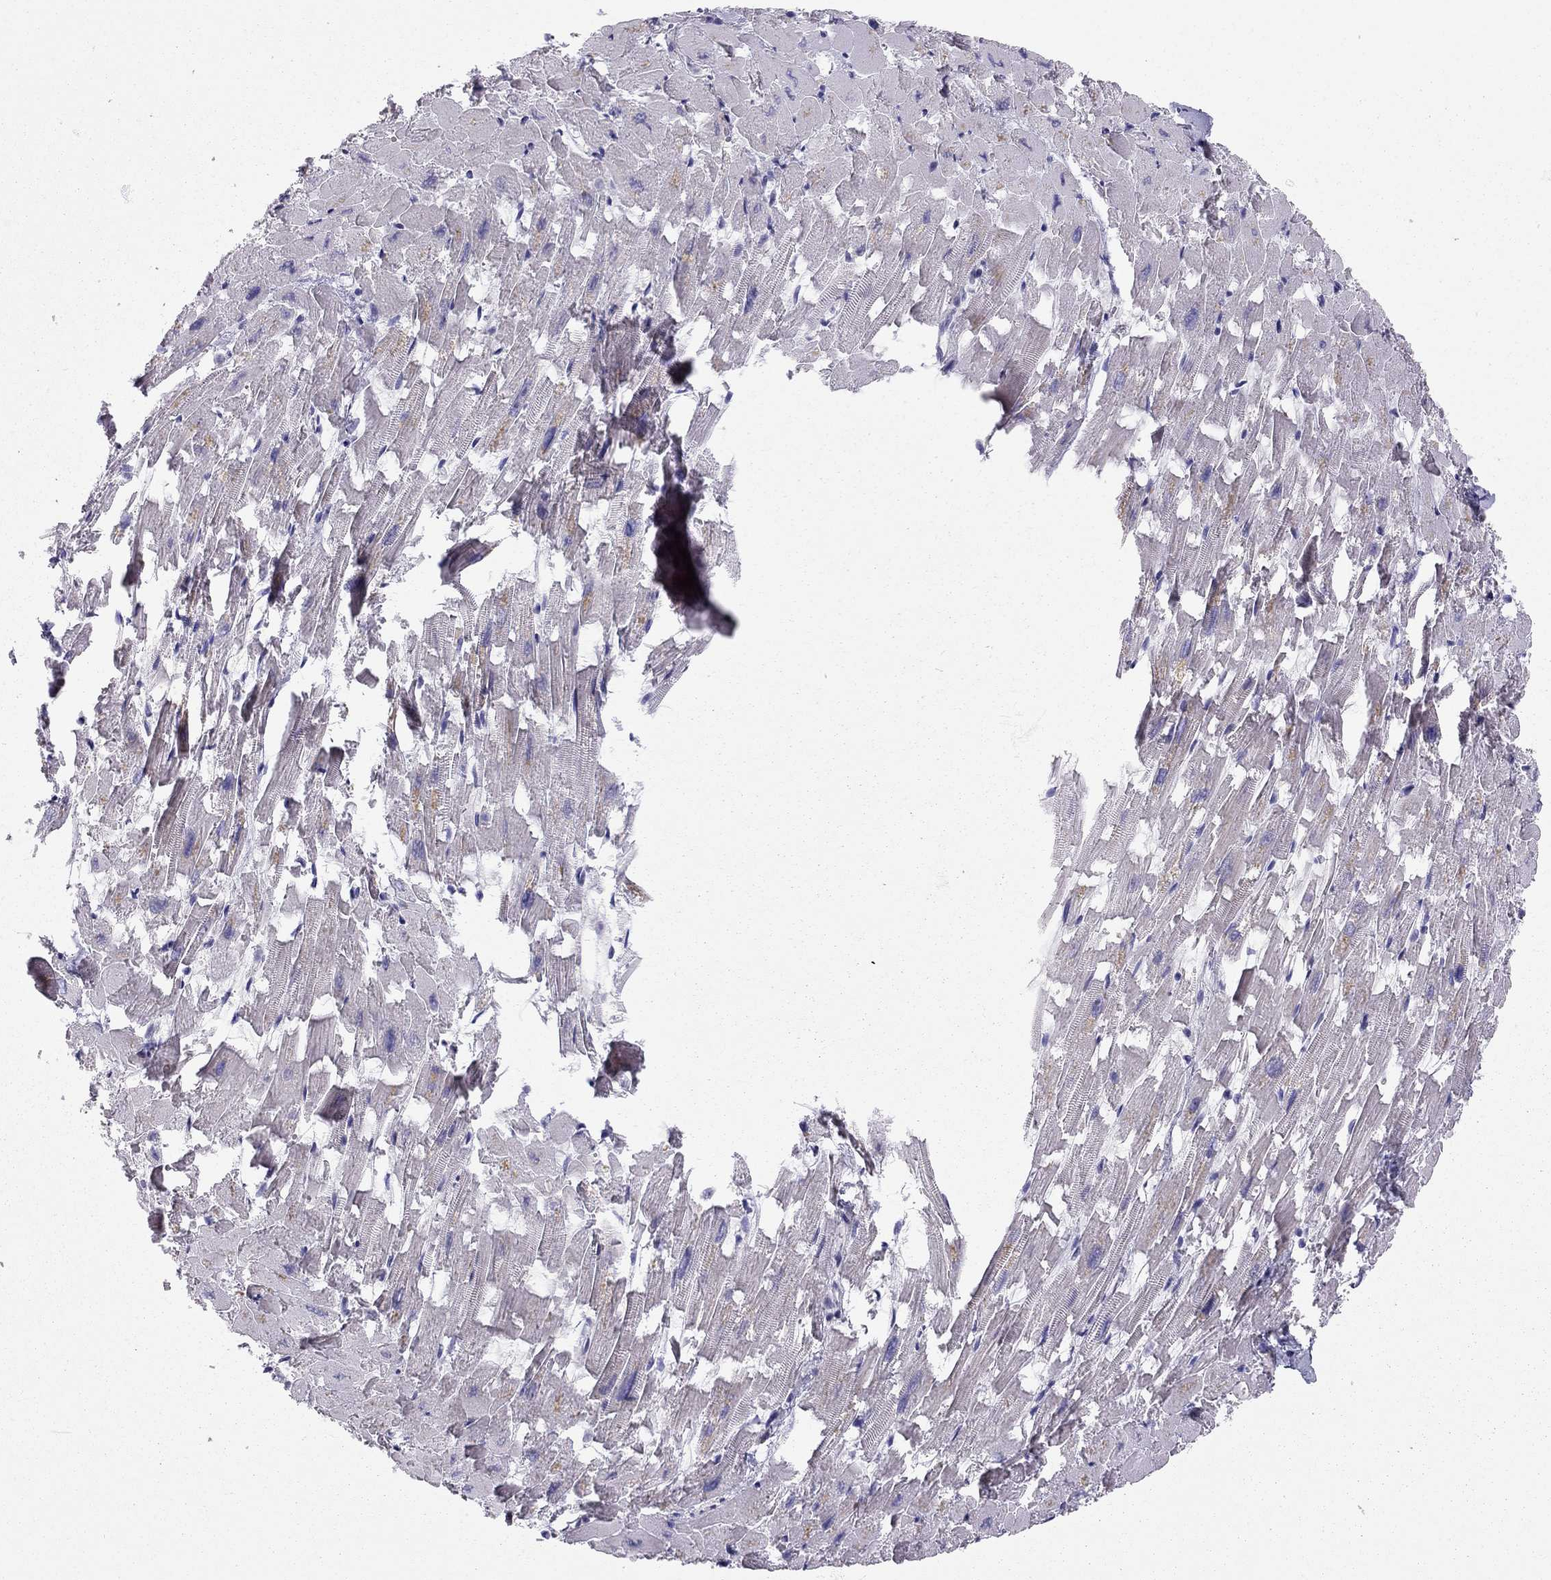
{"staining": {"intensity": "negative", "quantity": "none", "location": "none"}, "tissue": "heart muscle", "cell_type": "Cardiomyocytes", "image_type": "normal", "snomed": [{"axis": "morphology", "description": "Normal tissue, NOS"}, {"axis": "topography", "description": "Heart"}], "caption": "An image of human heart muscle is negative for staining in cardiomyocytes. (DAB immunohistochemistry (IHC), high magnification).", "gene": "SCARB1", "patient": {"sex": "female", "age": 64}}